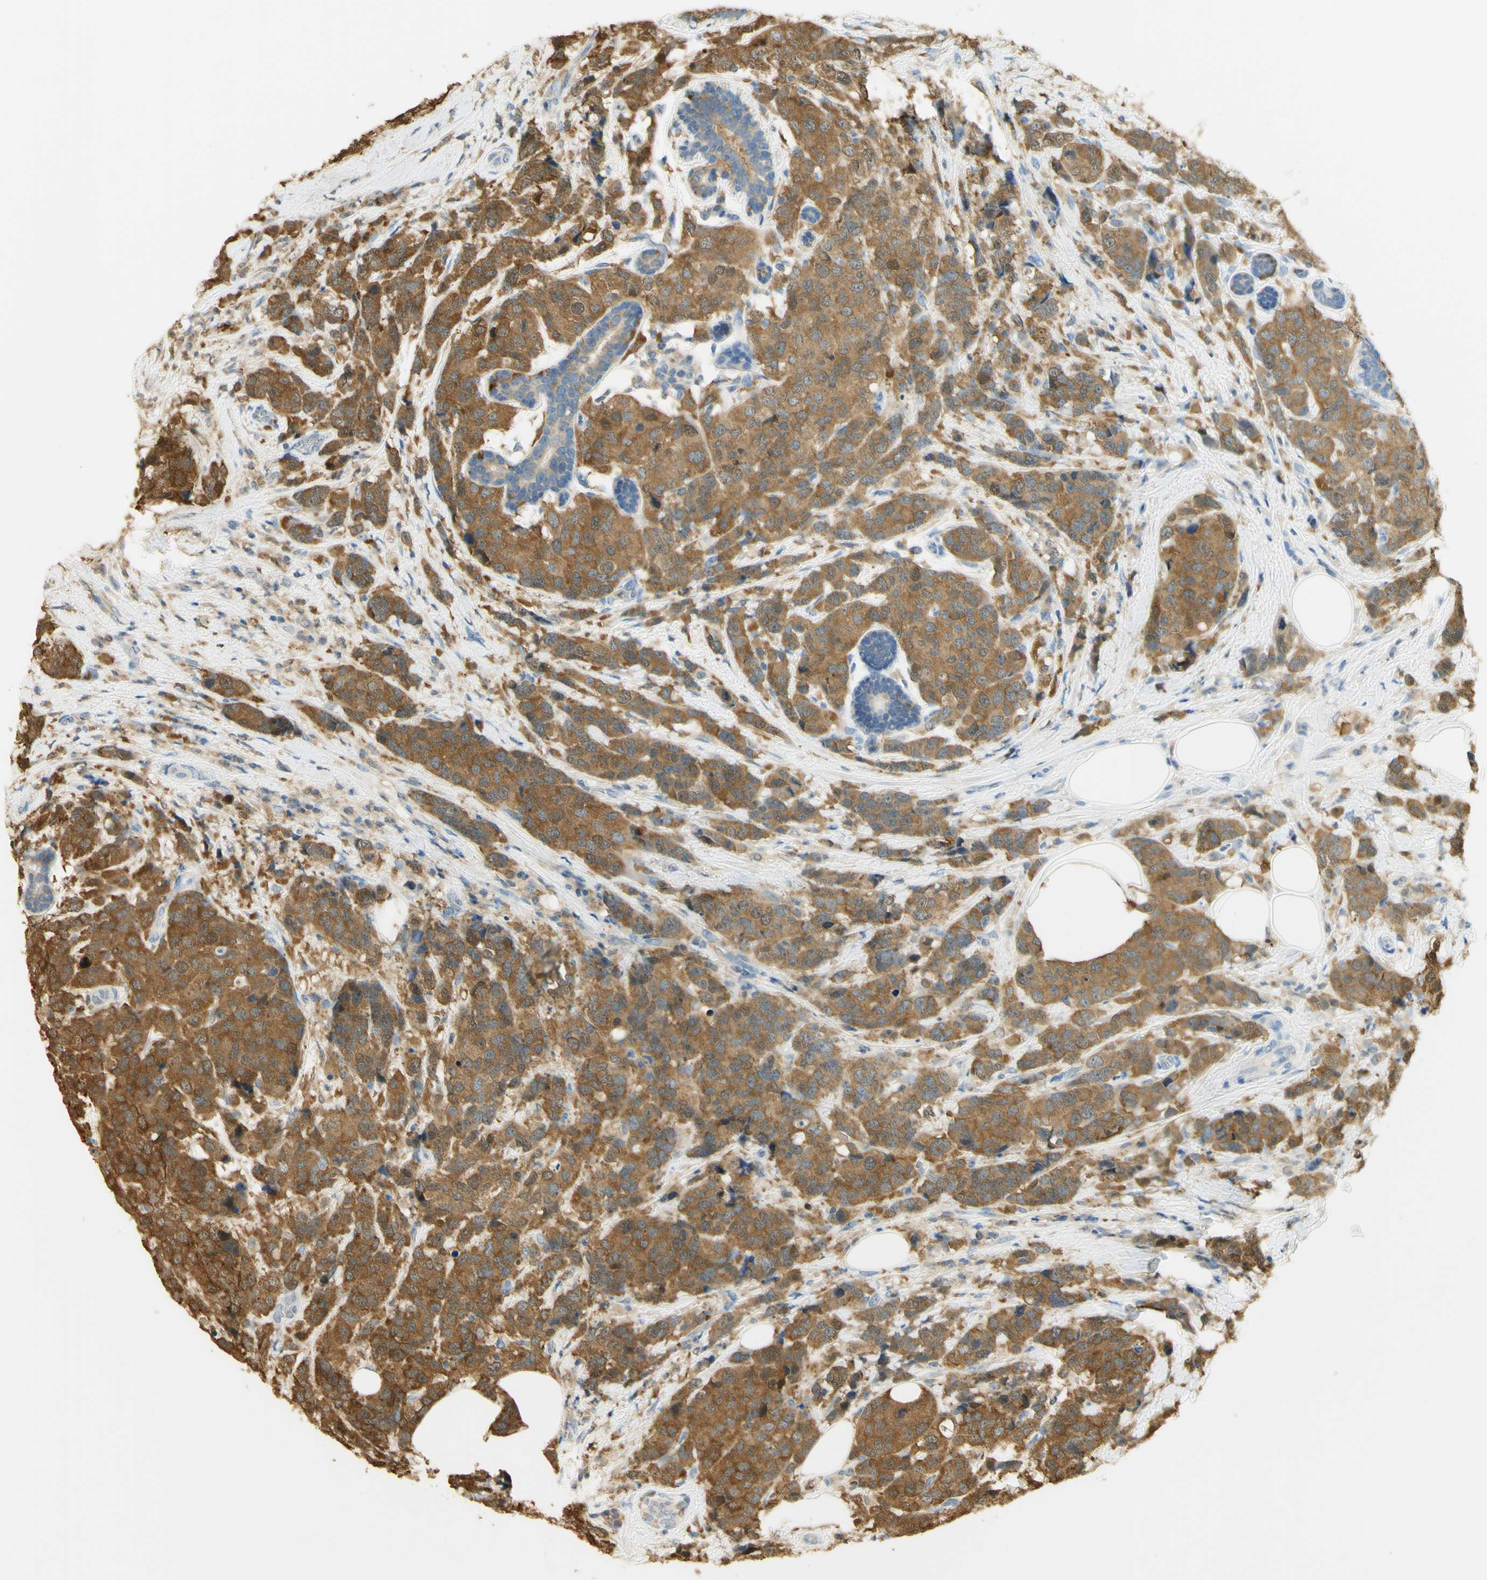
{"staining": {"intensity": "moderate", "quantity": ">75%", "location": "cytoplasmic/membranous"}, "tissue": "breast cancer", "cell_type": "Tumor cells", "image_type": "cancer", "snomed": [{"axis": "morphology", "description": "Lobular carcinoma"}, {"axis": "topography", "description": "Breast"}], "caption": "Immunohistochemical staining of lobular carcinoma (breast) reveals medium levels of moderate cytoplasmic/membranous expression in about >75% of tumor cells.", "gene": "PAK1", "patient": {"sex": "female", "age": 59}}